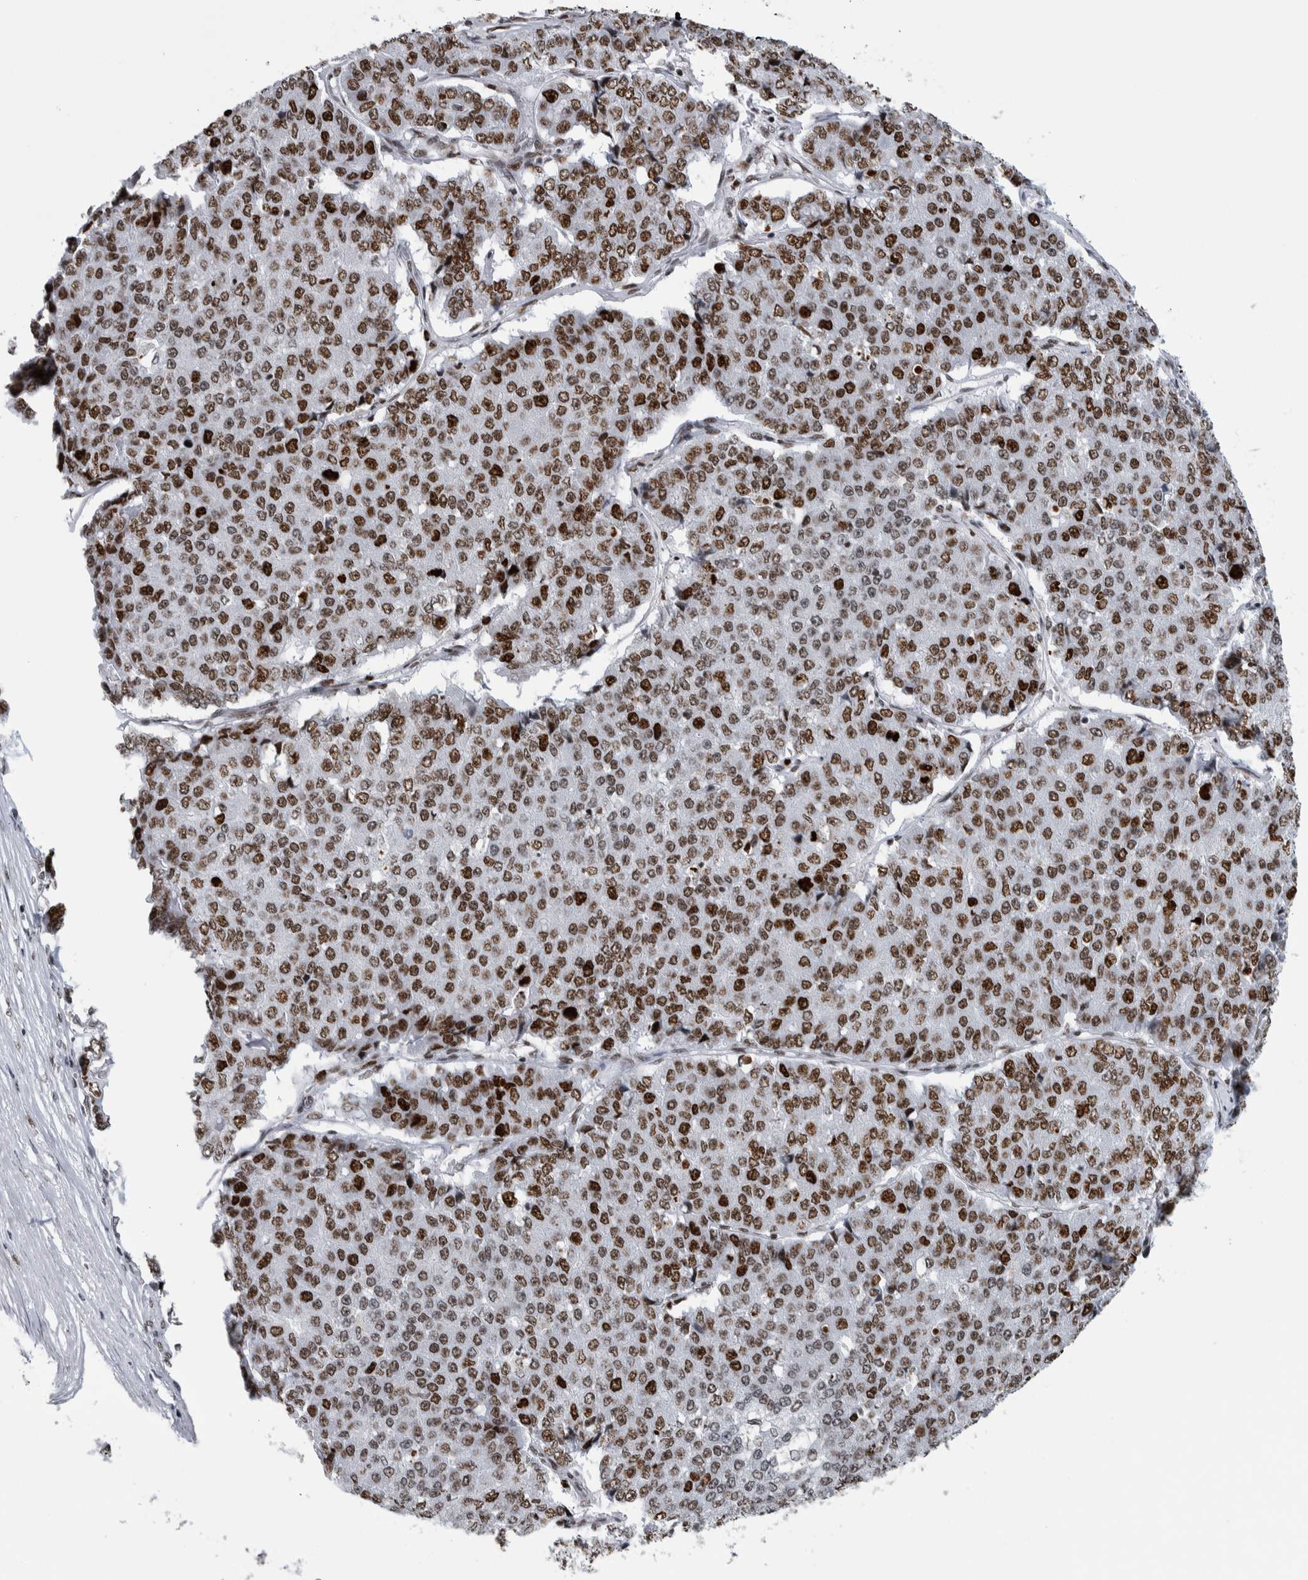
{"staining": {"intensity": "strong", "quantity": ">75%", "location": "nuclear"}, "tissue": "pancreatic cancer", "cell_type": "Tumor cells", "image_type": "cancer", "snomed": [{"axis": "morphology", "description": "Adenocarcinoma, NOS"}, {"axis": "topography", "description": "Pancreas"}], "caption": "Brown immunohistochemical staining in pancreatic cancer exhibits strong nuclear expression in approximately >75% of tumor cells.", "gene": "TOP2B", "patient": {"sex": "male", "age": 50}}